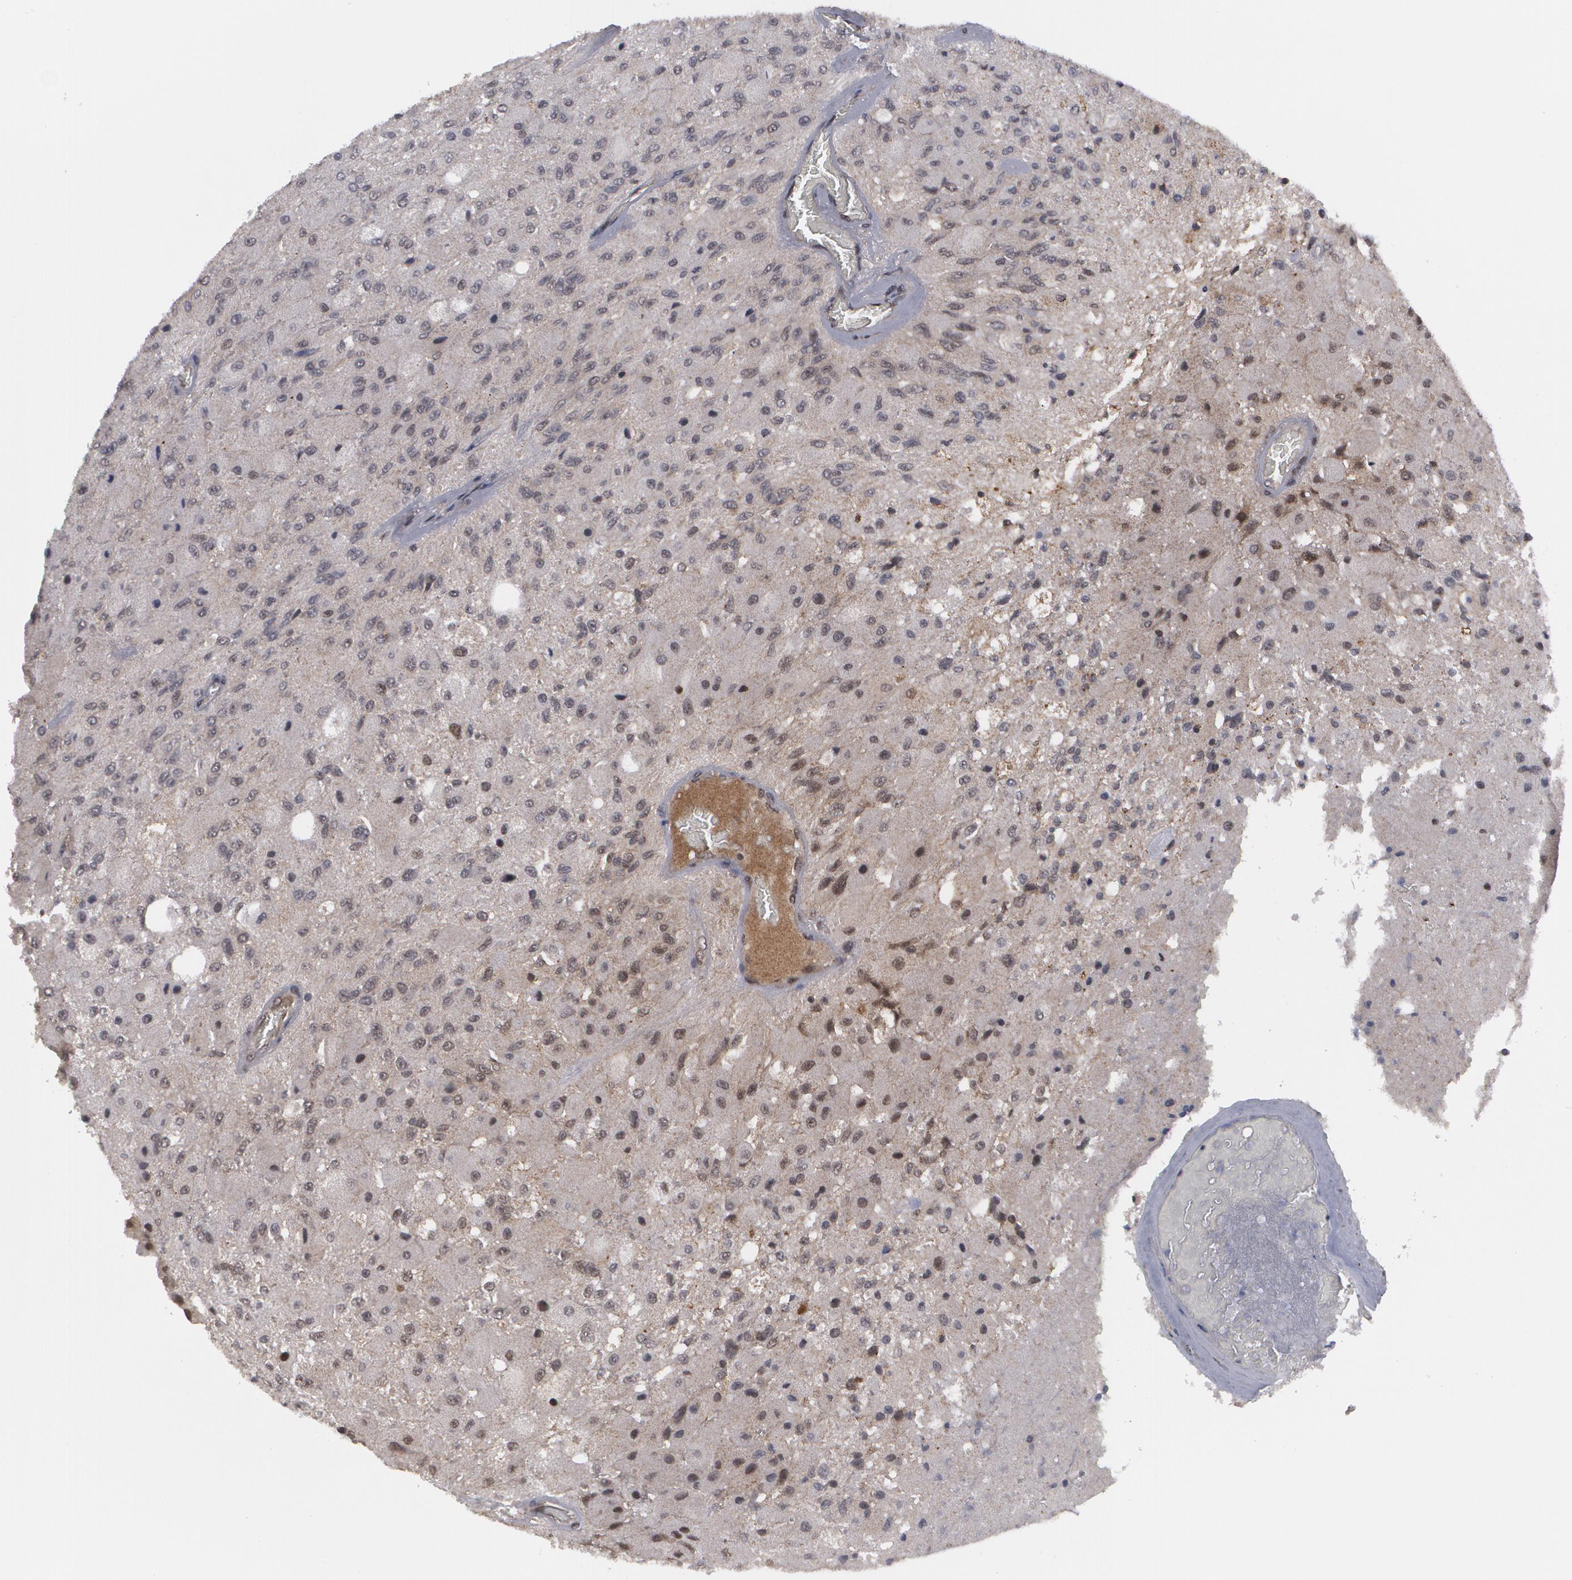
{"staining": {"intensity": "moderate", "quantity": ">75%", "location": "nuclear"}, "tissue": "glioma", "cell_type": "Tumor cells", "image_type": "cancer", "snomed": [{"axis": "morphology", "description": "Normal tissue, NOS"}, {"axis": "morphology", "description": "Glioma, malignant, High grade"}, {"axis": "topography", "description": "Cerebral cortex"}], "caption": "A high-resolution histopathology image shows immunohistochemistry staining of glioma, which demonstrates moderate nuclear positivity in about >75% of tumor cells. (Stains: DAB in brown, nuclei in blue, Microscopy: brightfield microscopy at high magnification).", "gene": "INTS6", "patient": {"sex": "male", "age": 77}}